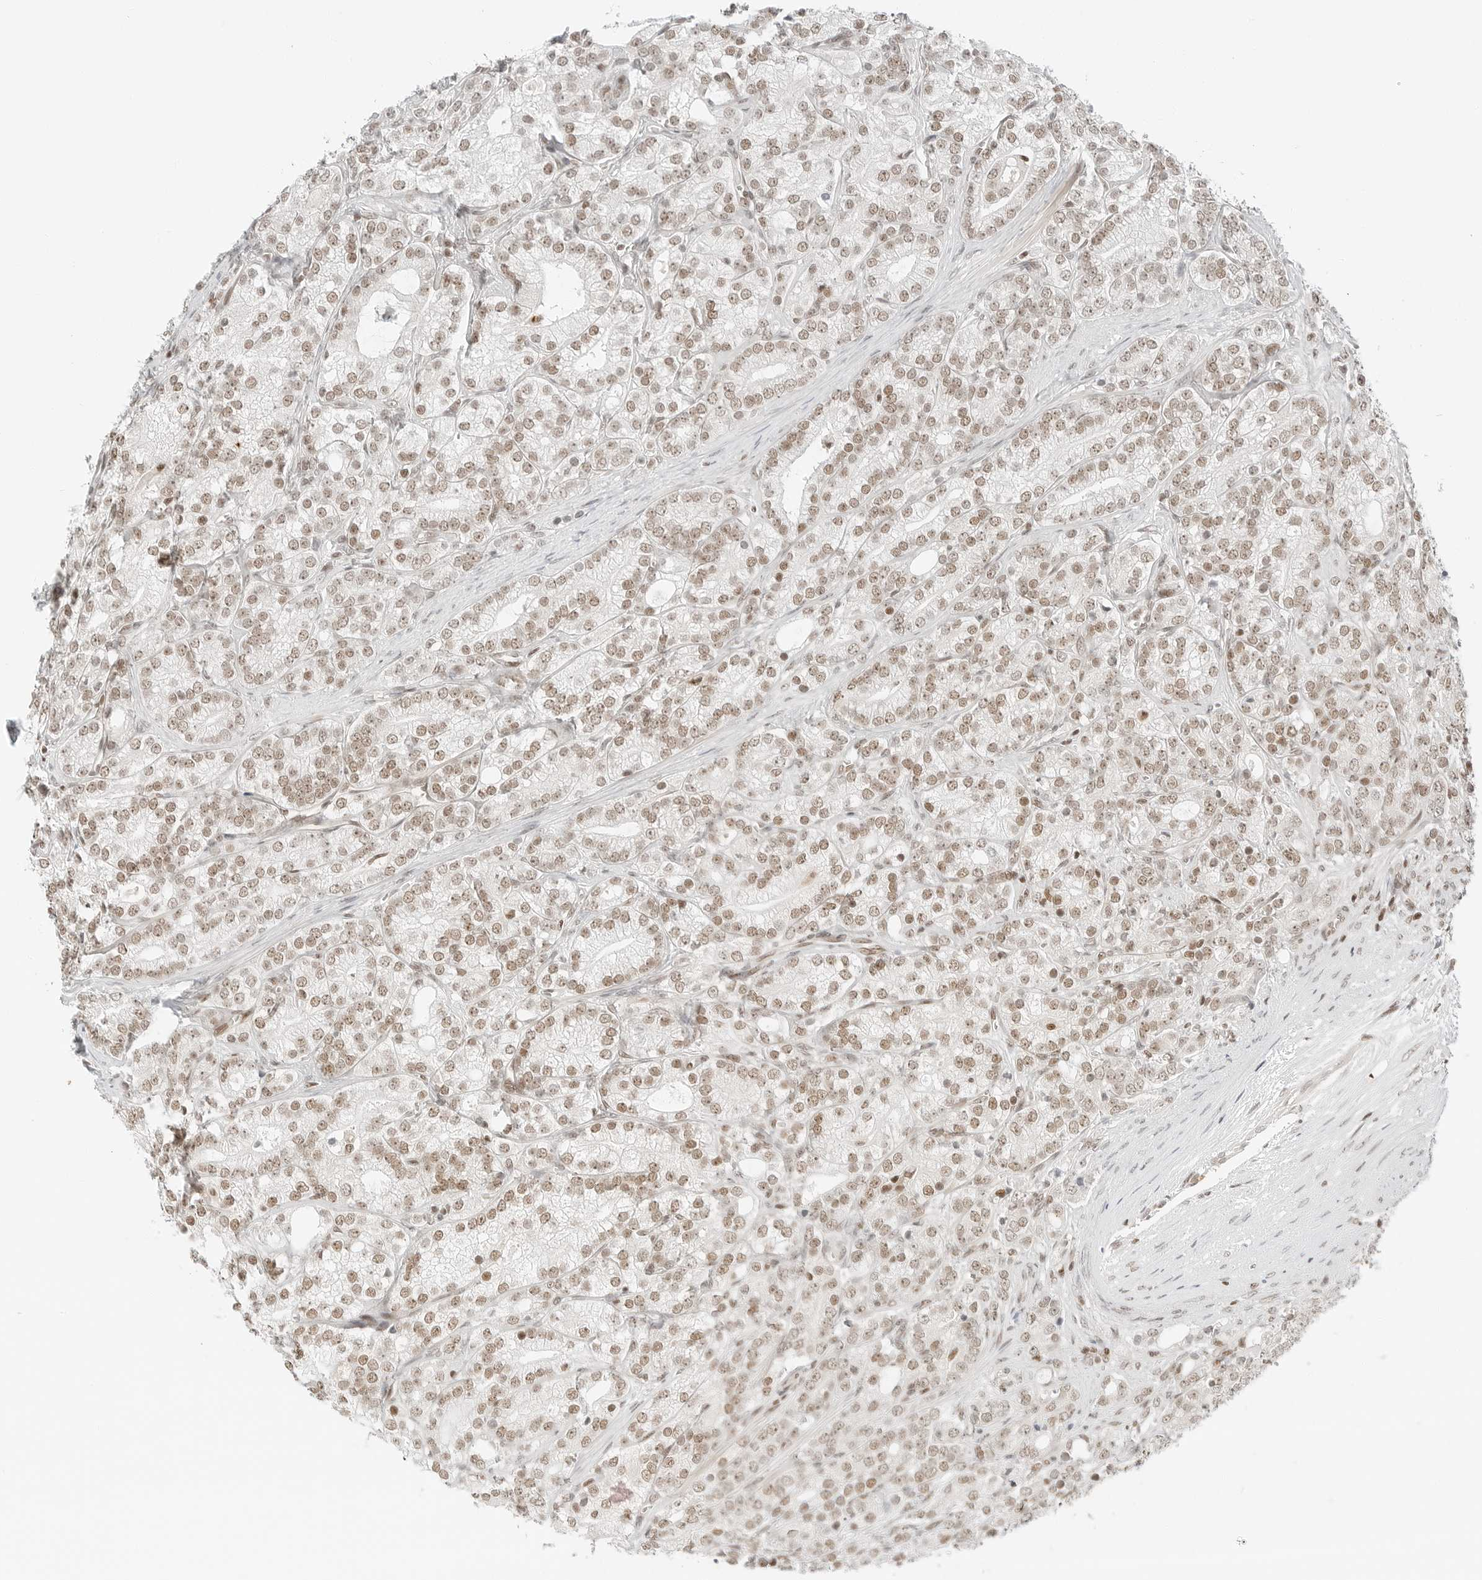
{"staining": {"intensity": "weak", "quantity": ">75%", "location": "nuclear"}, "tissue": "prostate cancer", "cell_type": "Tumor cells", "image_type": "cancer", "snomed": [{"axis": "morphology", "description": "Adenocarcinoma, High grade"}, {"axis": "topography", "description": "Prostate"}], "caption": "Prostate cancer tissue demonstrates weak nuclear staining in approximately >75% of tumor cells", "gene": "CRTC2", "patient": {"sex": "male", "age": 57}}